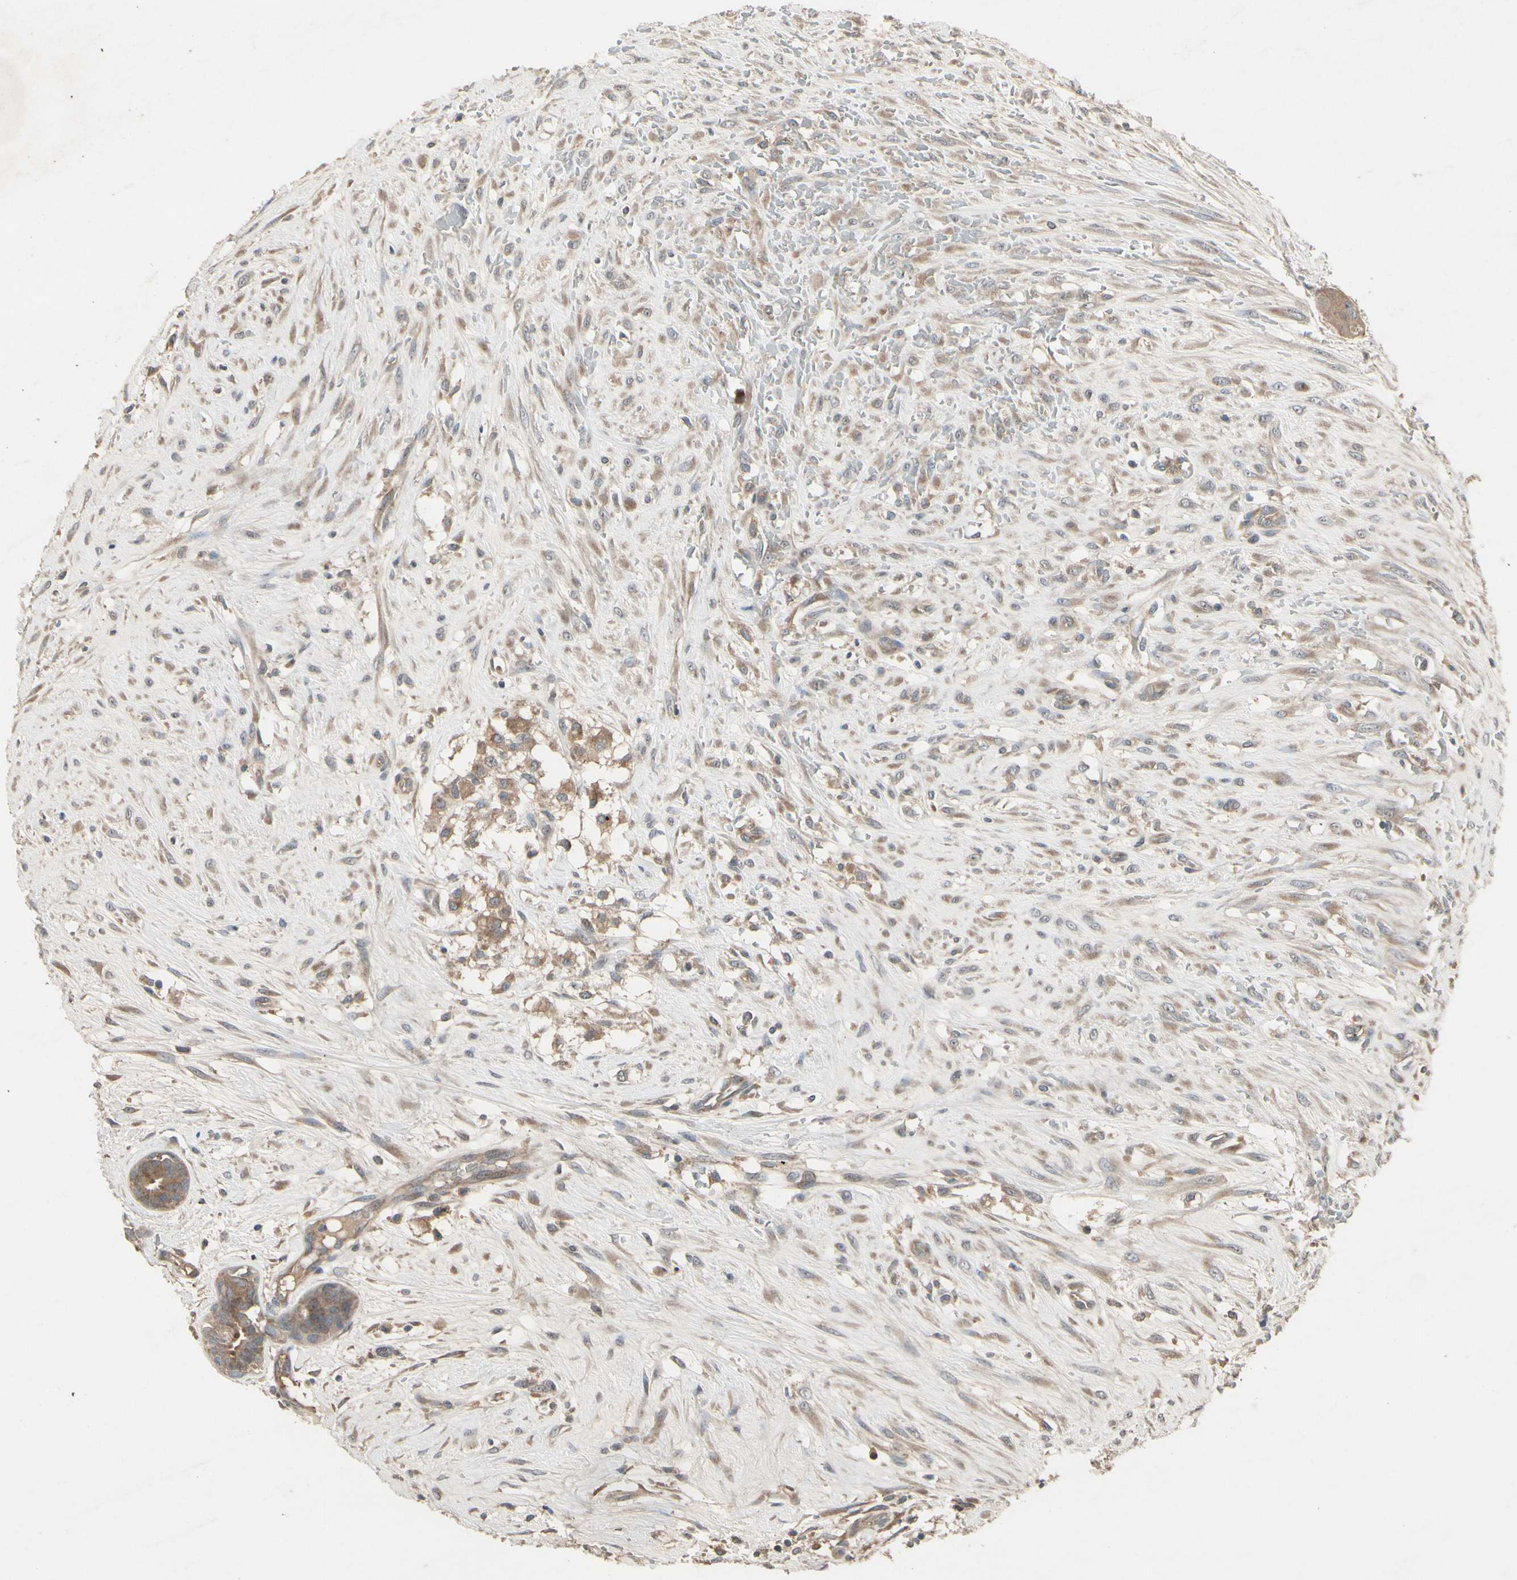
{"staining": {"intensity": "moderate", "quantity": ">75%", "location": "cytoplasmic/membranous"}, "tissue": "breast cancer", "cell_type": "Tumor cells", "image_type": "cancer", "snomed": [{"axis": "morphology", "description": "Duct carcinoma"}, {"axis": "topography", "description": "Breast"}], "caption": "This photomicrograph demonstrates infiltrating ductal carcinoma (breast) stained with immunohistochemistry to label a protein in brown. The cytoplasmic/membranous of tumor cells show moderate positivity for the protein. Nuclei are counter-stained blue.", "gene": "NSF", "patient": {"sex": "female", "age": 40}}